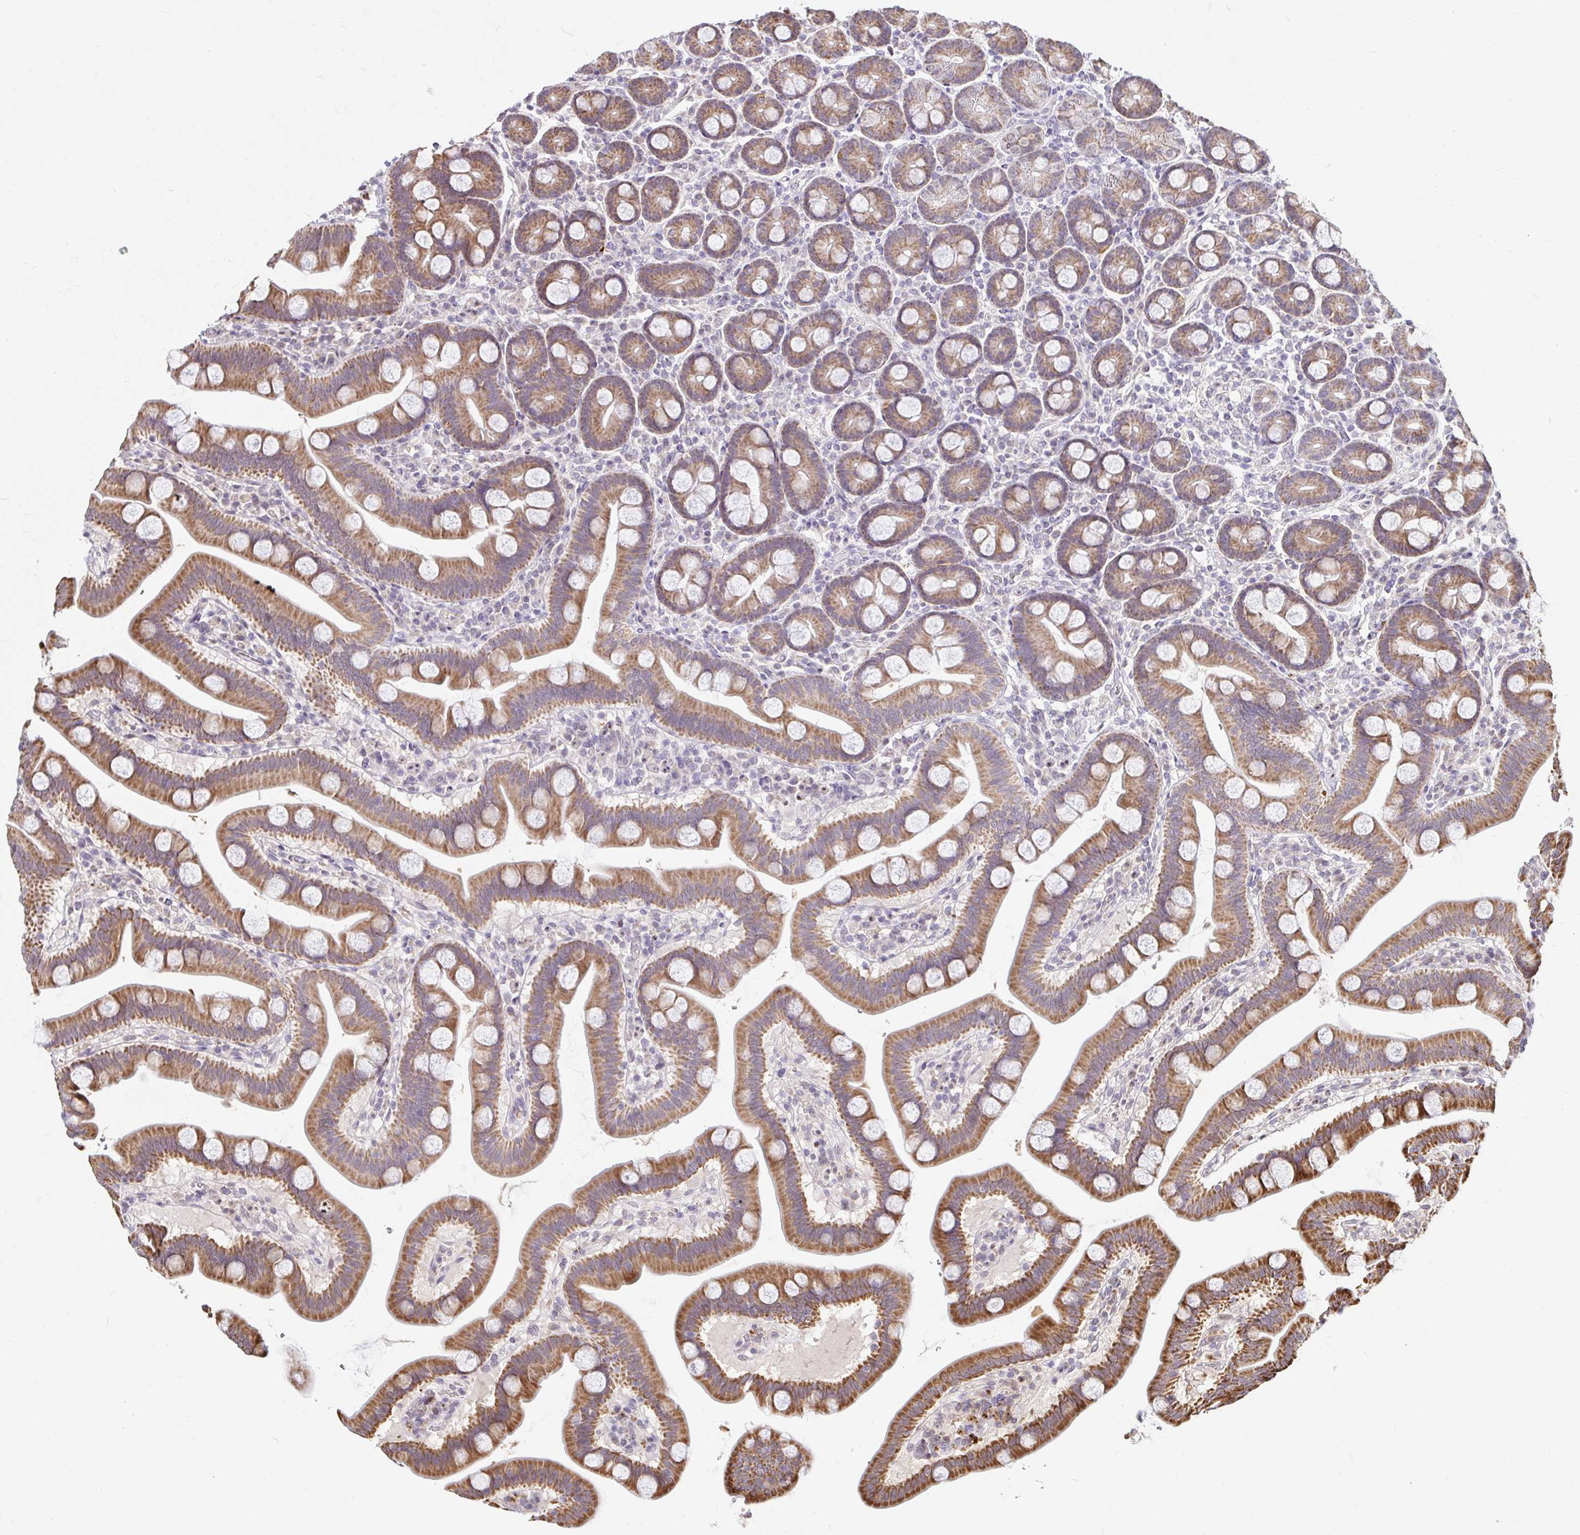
{"staining": {"intensity": "strong", "quantity": ">75%", "location": "cytoplasmic/membranous"}, "tissue": "duodenum", "cell_type": "Glandular cells", "image_type": "normal", "snomed": [{"axis": "morphology", "description": "Normal tissue, NOS"}, {"axis": "topography", "description": "Duodenum"}], "caption": "Immunohistochemical staining of normal human duodenum demonstrates high levels of strong cytoplasmic/membranous positivity in about >75% of glandular cells.", "gene": "TIMM50", "patient": {"sex": "male", "age": 59}}